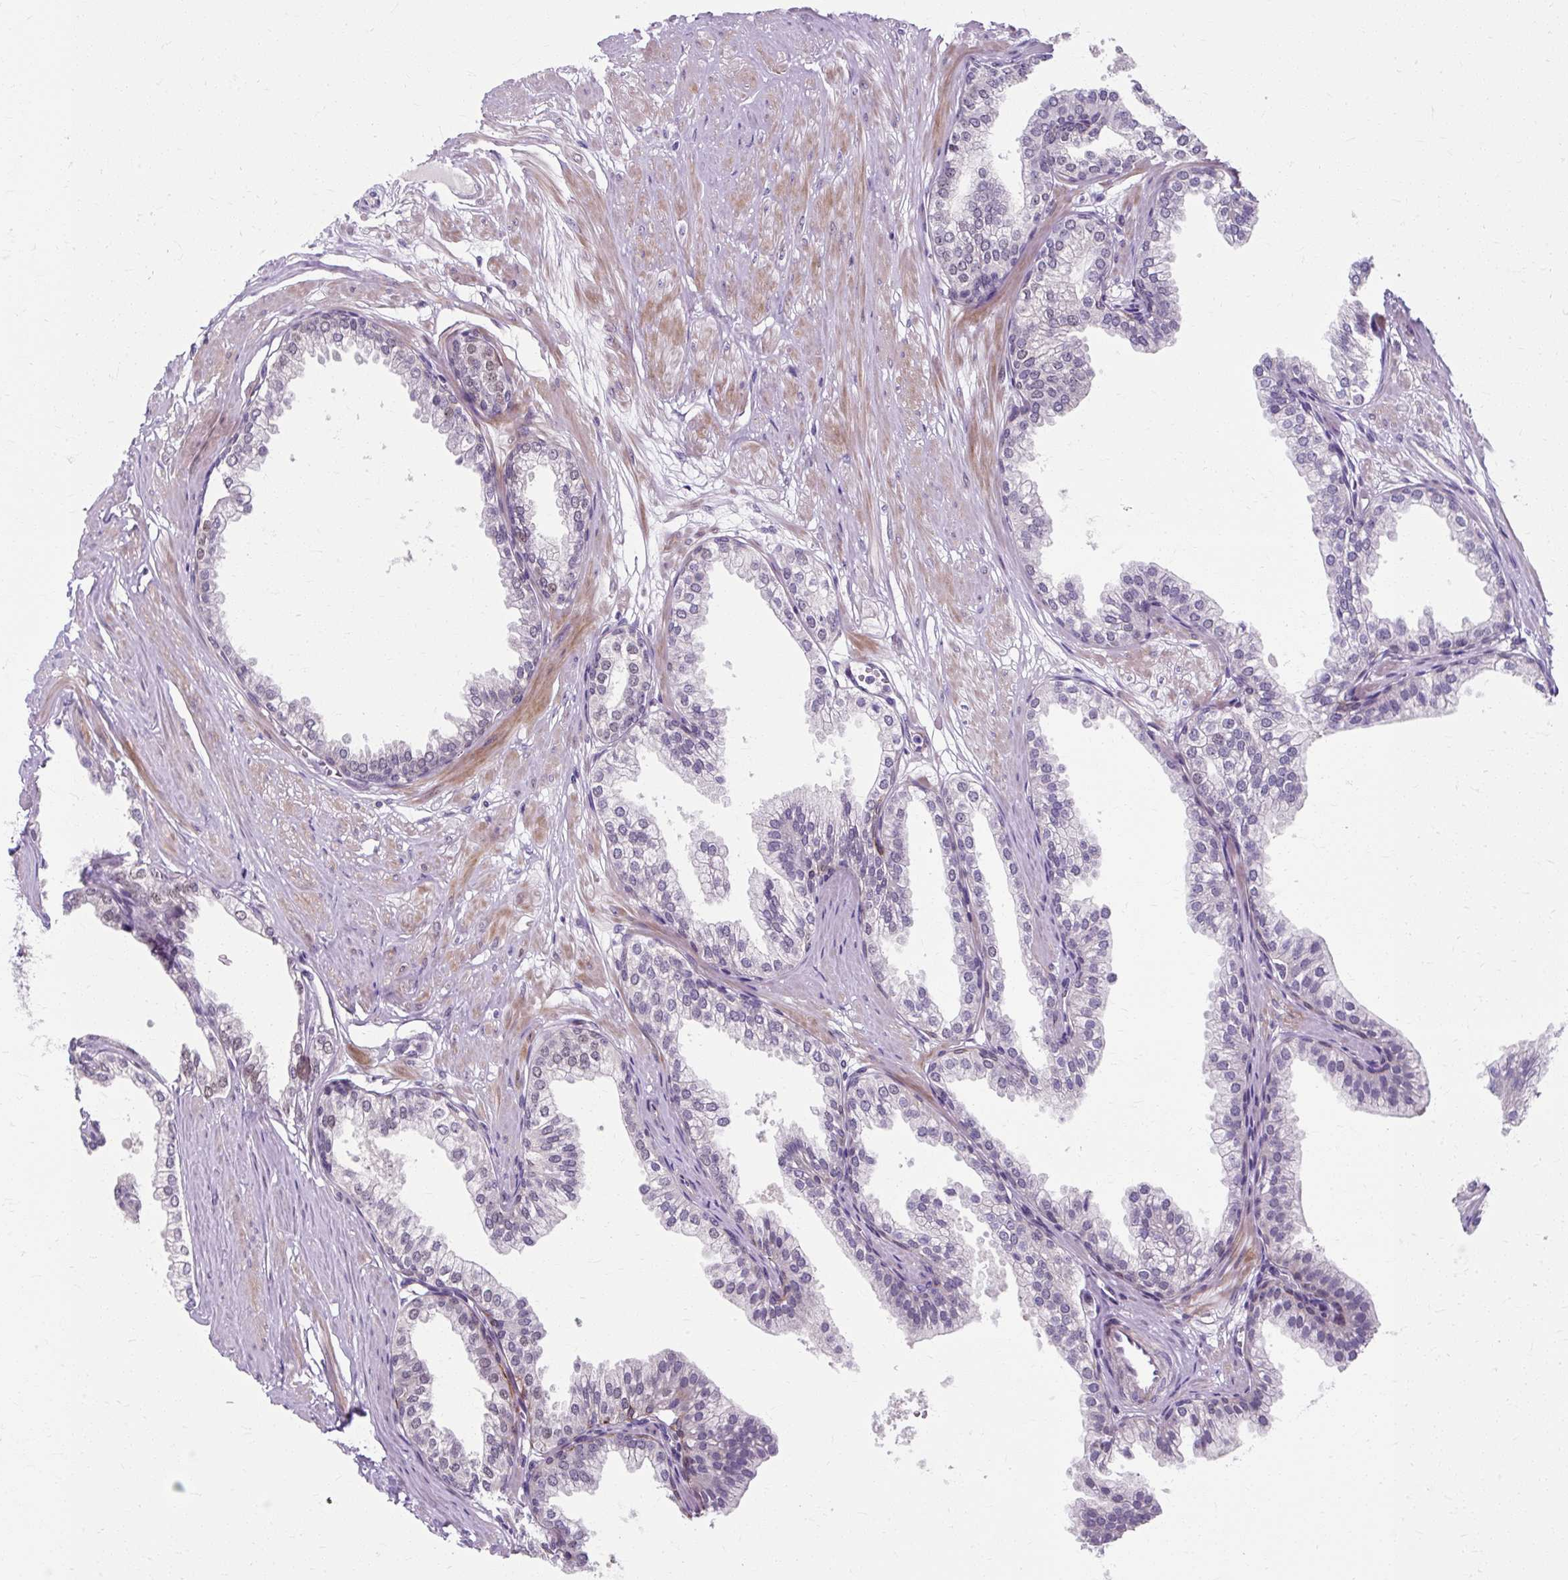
{"staining": {"intensity": "weak", "quantity": "<25%", "location": "nuclear"}, "tissue": "prostate", "cell_type": "Glandular cells", "image_type": "normal", "snomed": [{"axis": "morphology", "description": "Normal tissue, NOS"}, {"axis": "topography", "description": "Prostate"}, {"axis": "topography", "description": "Peripheral nerve tissue"}], "caption": "Immunohistochemistry of normal prostate reveals no expression in glandular cells.", "gene": "ZNF555", "patient": {"sex": "male", "age": 55}}